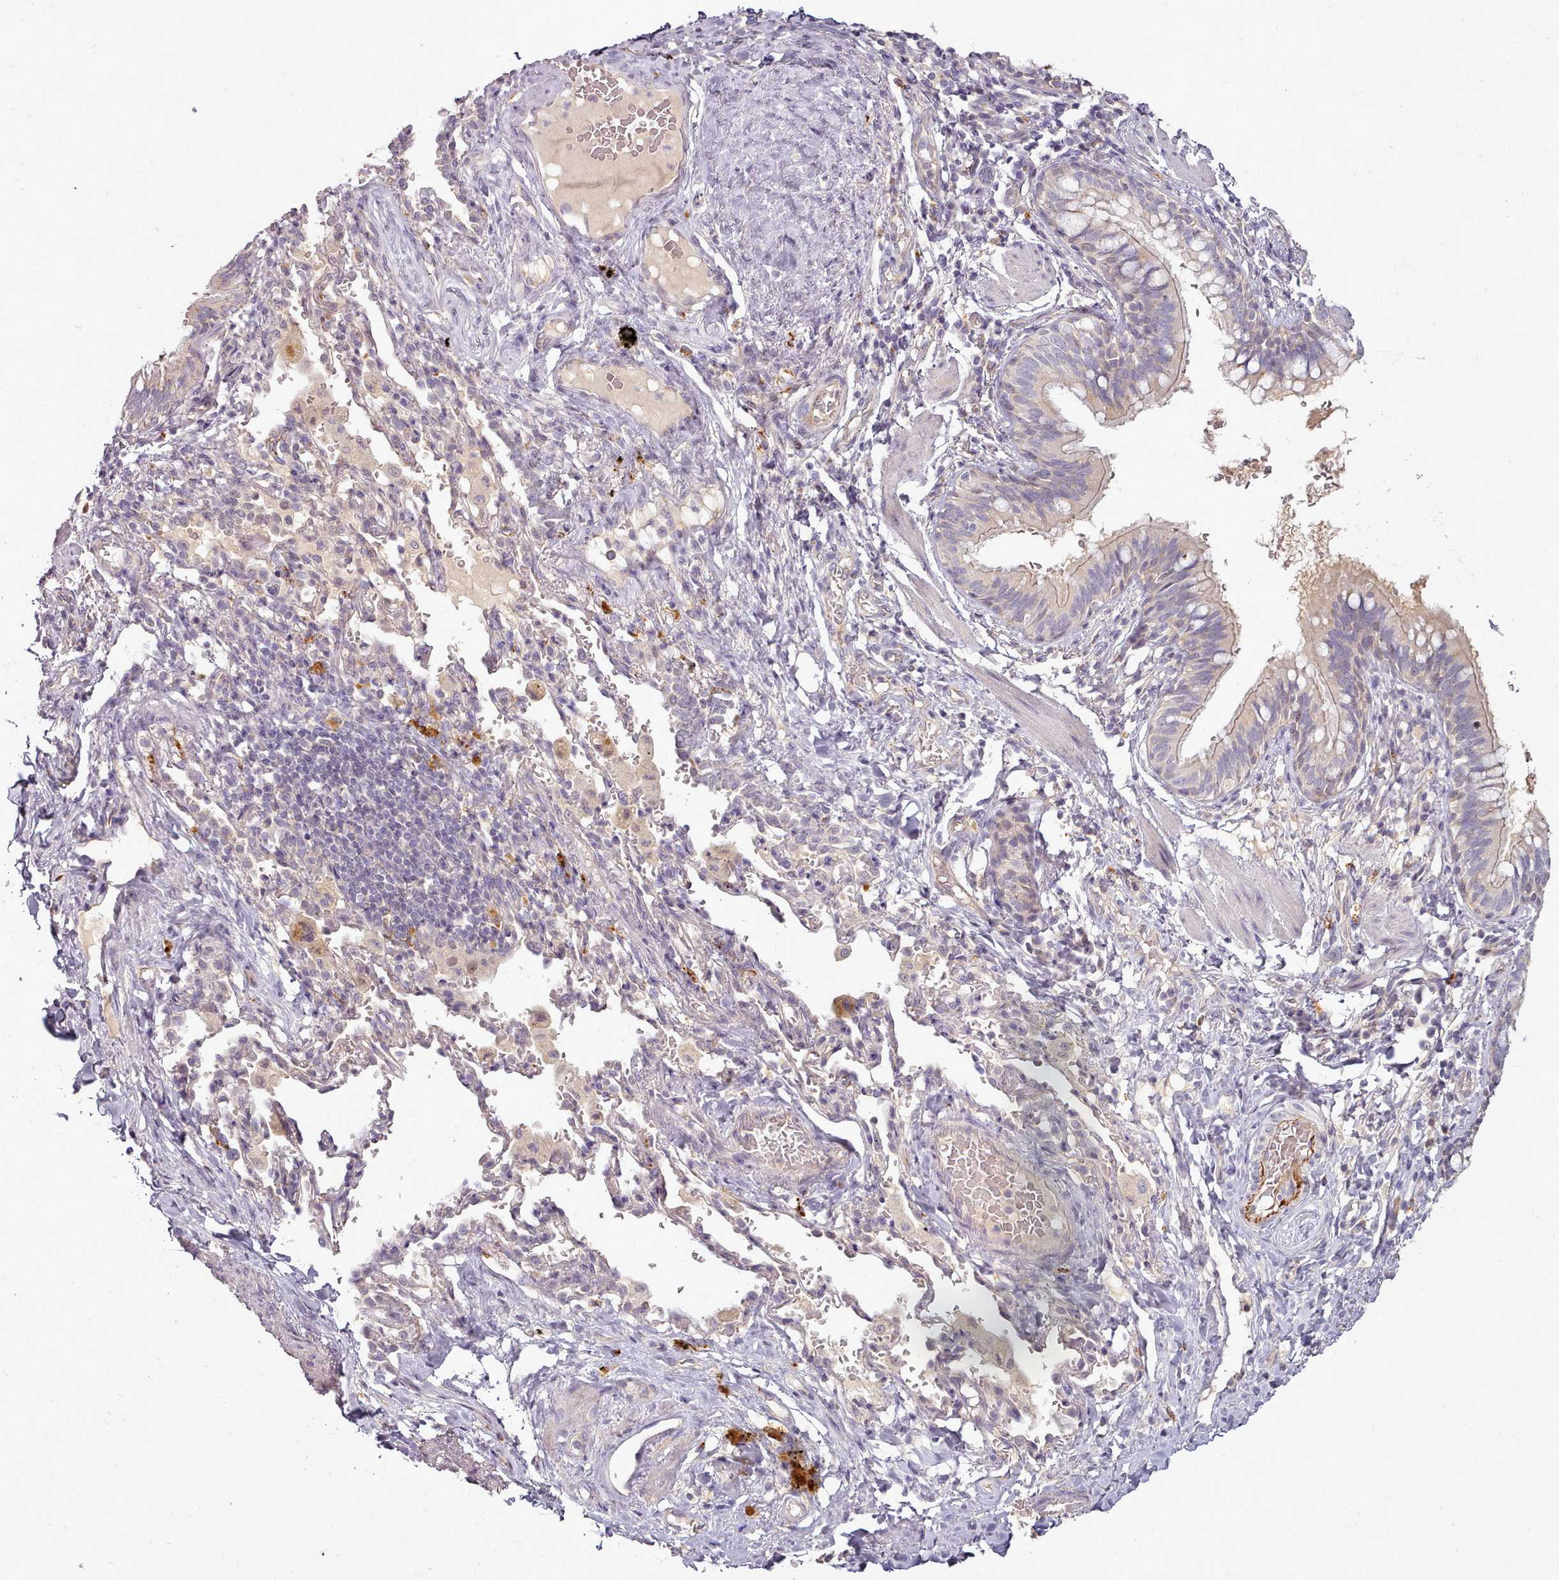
{"staining": {"intensity": "moderate", "quantity": "25%-75%", "location": "cytoplasmic/membranous"}, "tissue": "bronchus", "cell_type": "Respiratory epithelial cells", "image_type": "normal", "snomed": [{"axis": "morphology", "description": "Normal tissue, NOS"}, {"axis": "topography", "description": "Cartilage tissue"}, {"axis": "topography", "description": "Bronchus"}], "caption": "Immunohistochemical staining of benign bronchus displays 25%-75% levels of moderate cytoplasmic/membranous protein positivity in approximately 25%-75% of respiratory epithelial cells.", "gene": "C1QTNF5", "patient": {"sex": "female", "age": 36}}